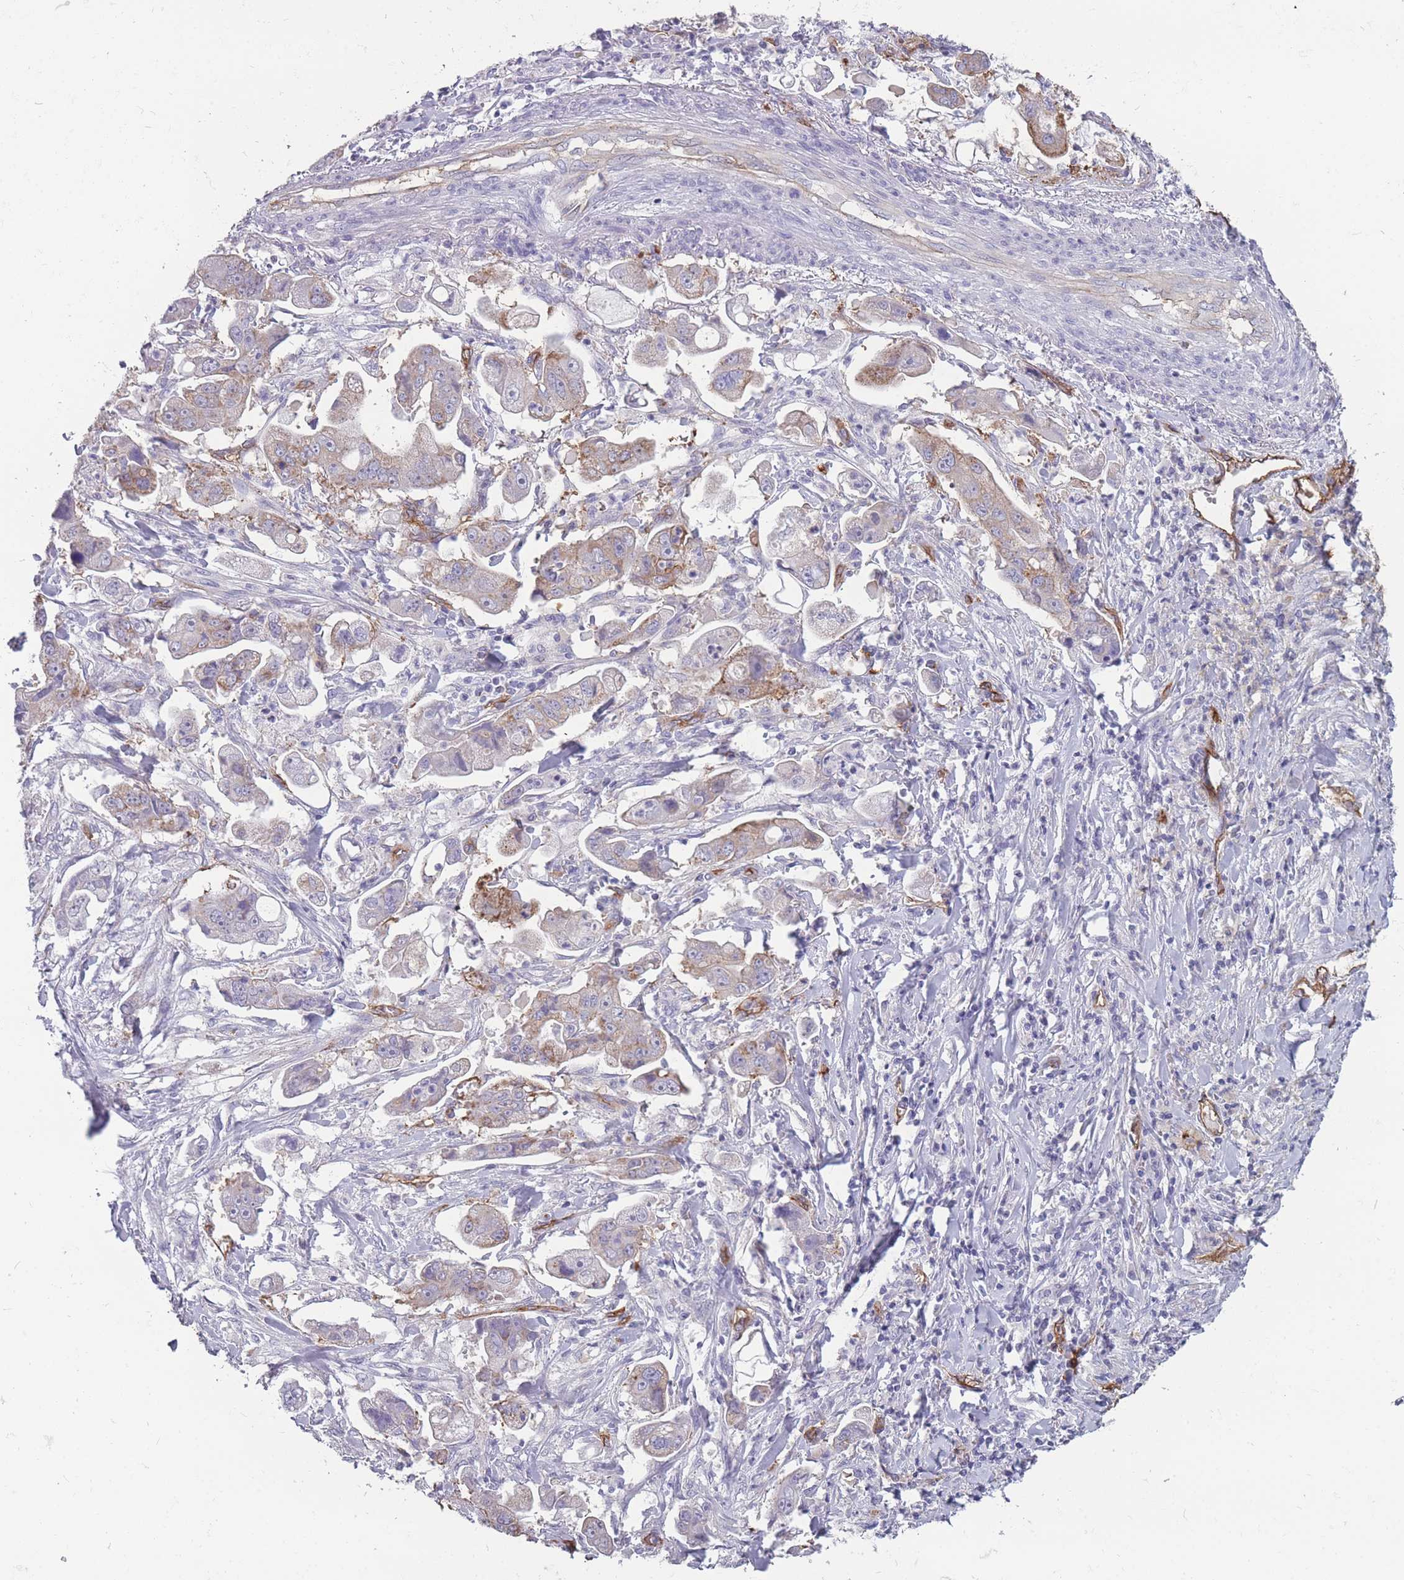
{"staining": {"intensity": "moderate", "quantity": "<25%", "location": "cytoplasmic/membranous"}, "tissue": "stomach cancer", "cell_type": "Tumor cells", "image_type": "cancer", "snomed": [{"axis": "morphology", "description": "Adenocarcinoma, NOS"}, {"axis": "topography", "description": "Stomach"}], "caption": "An immunohistochemistry (IHC) micrograph of neoplastic tissue is shown. Protein staining in brown highlights moderate cytoplasmic/membranous positivity in stomach cancer within tumor cells.", "gene": "GNA11", "patient": {"sex": "male", "age": 62}}